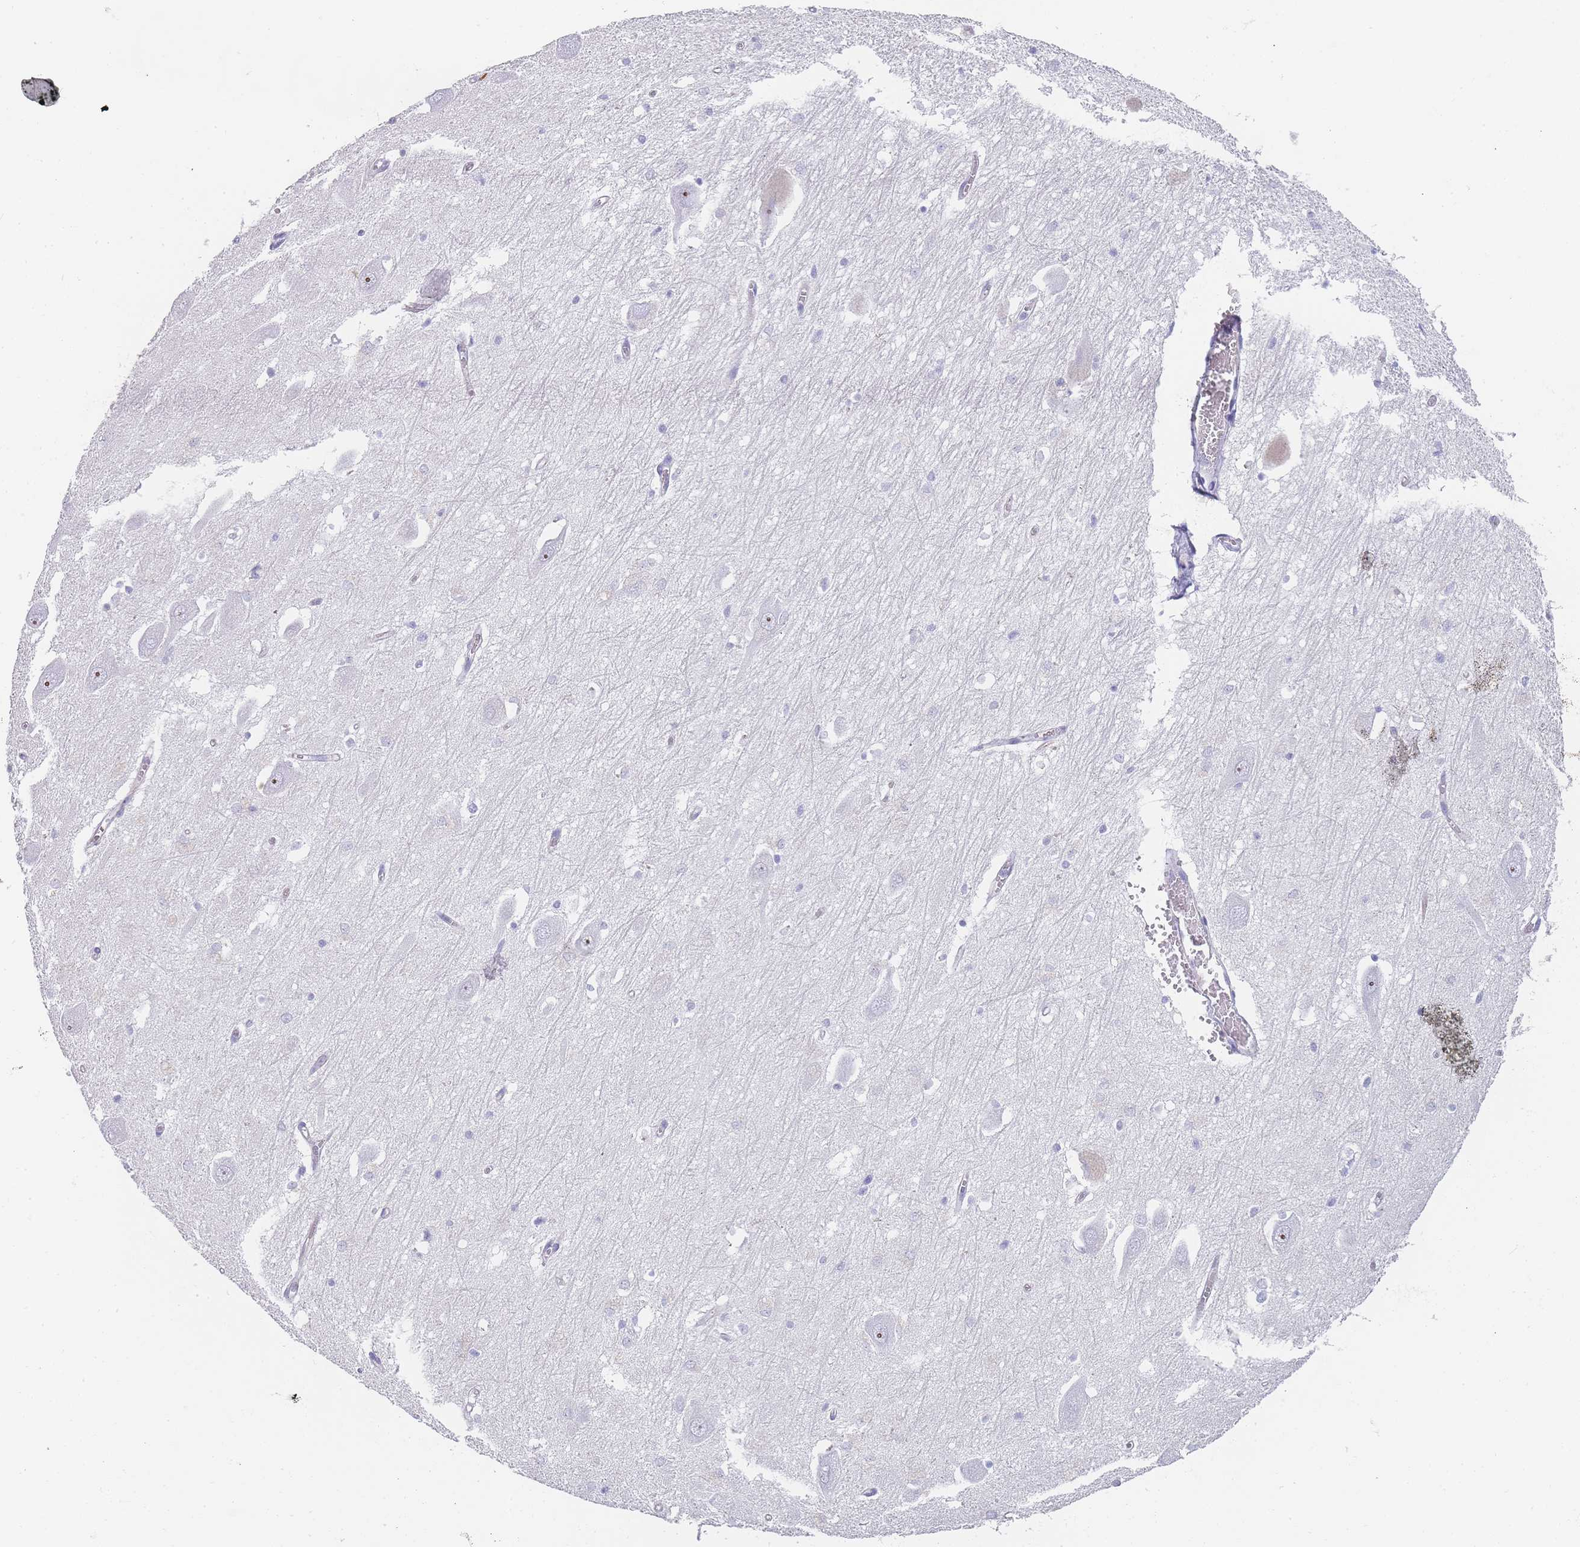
{"staining": {"intensity": "negative", "quantity": "none", "location": "none"}, "tissue": "hippocampus", "cell_type": "Glial cells", "image_type": "normal", "snomed": [{"axis": "morphology", "description": "Normal tissue, NOS"}, {"axis": "topography", "description": "Hippocampus"}], "caption": "Immunohistochemistry (IHC) histopathology image of unremarkable hippocampus: hippocampus stained with DAB displays no significant protein expression in glial cells.", "gene": "NOP14", "patient": {"sex": "male", "age": 70}}